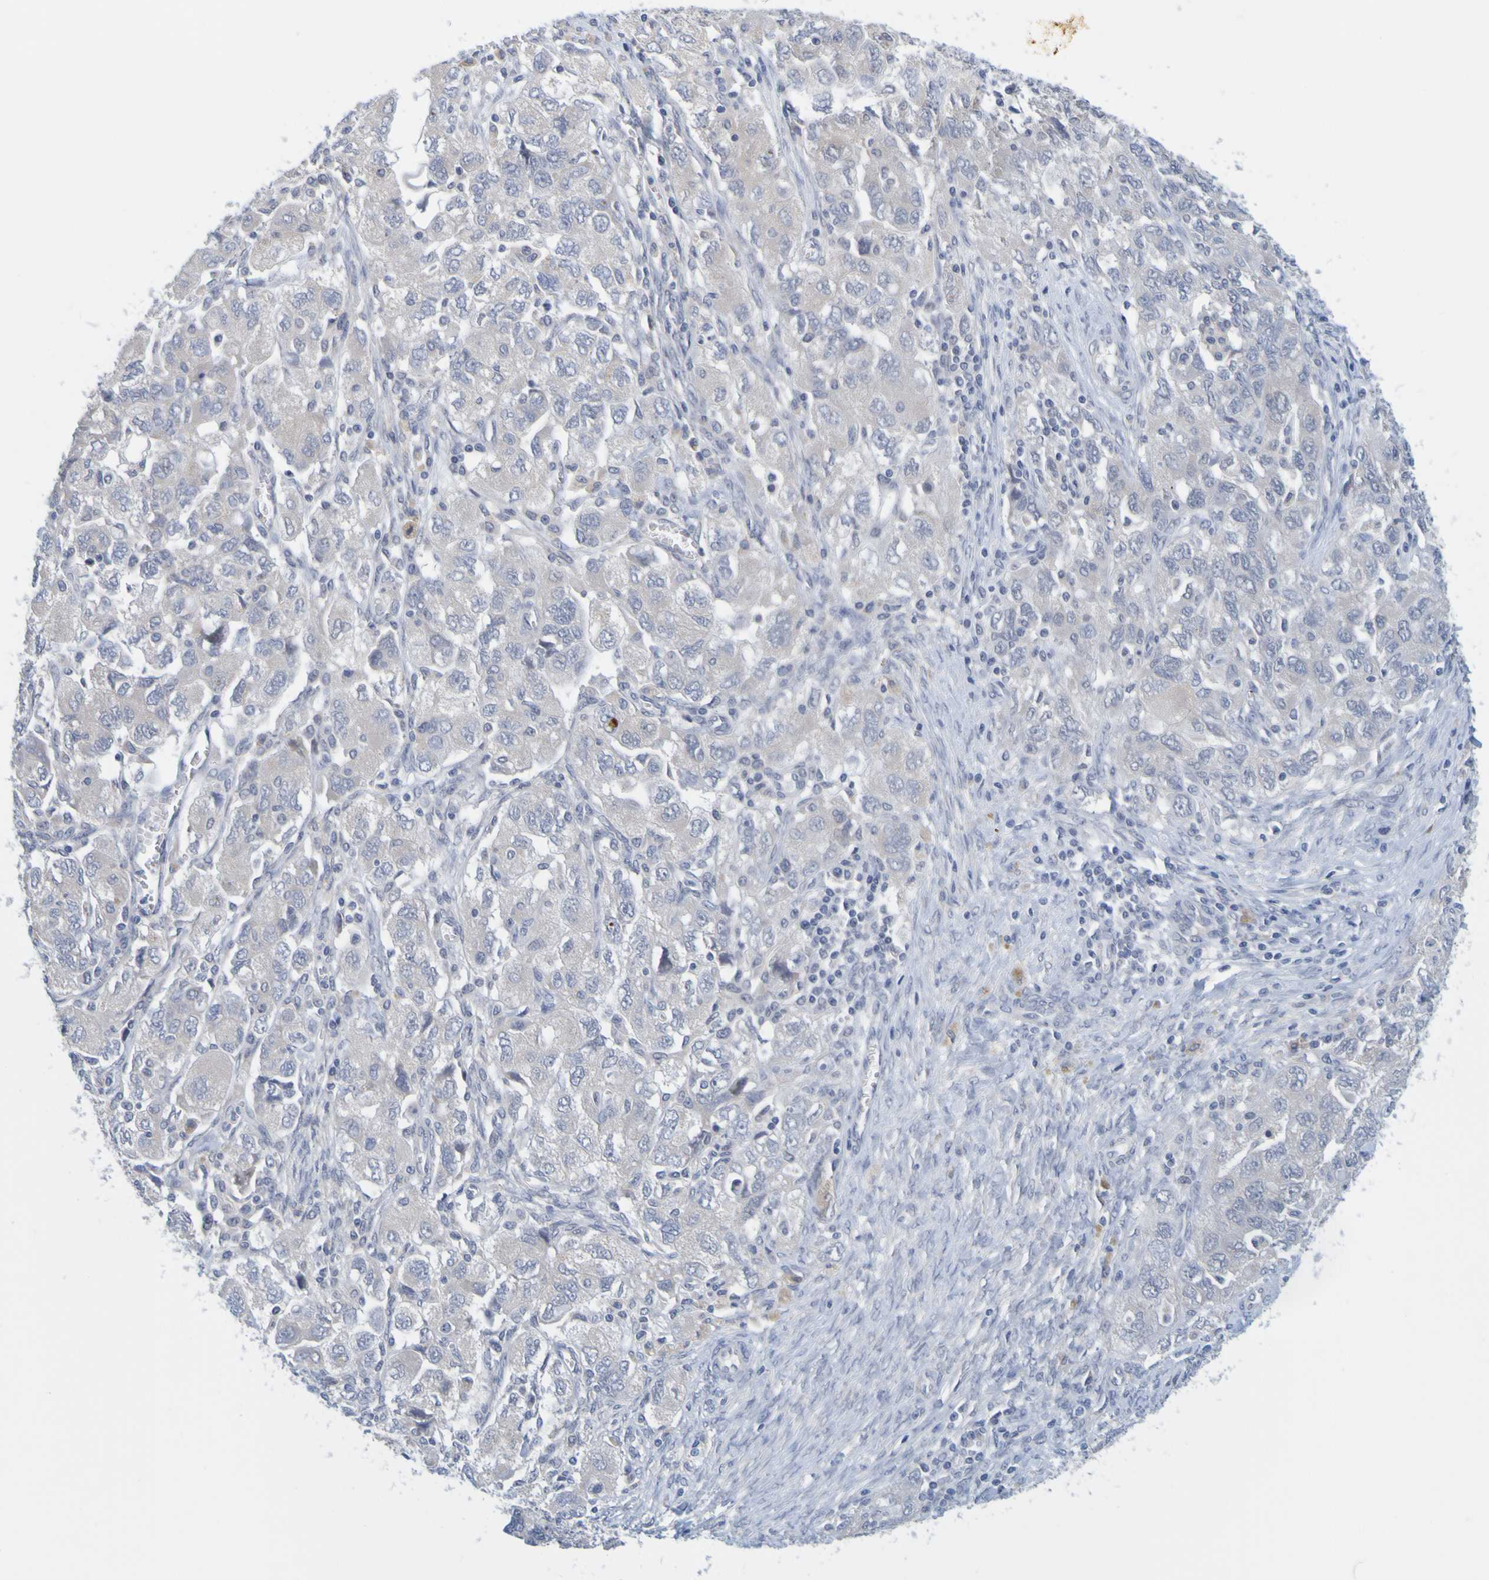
{"staining": {"intensity": "negative", "quantity": "none", "location": "none"}, "tissue": "ovarian cancer", "cell_type": "Tumor cells", "image_type": "cancer", "snomed": [{"axis": "morphology", "description": "Carcinoma, NOS"}, {"axis": "morphology", "description": "Cystadenocarcinoma, serous, NOS"}, {"axis": "topography", "description": "Ovary"}], "caption": "The immunohistochemistry (IHC) micrograph has no significant expression in tumor cells of ovarian serous cystadenocarcinoma tissue. (Stains: DAB immunohistochemistry with hematoxylin counter stain, Microscopy: brightfield microscopy at high magnification).", "gene": "ENDOU", "patient": {"sex": "female", "age": 69}}